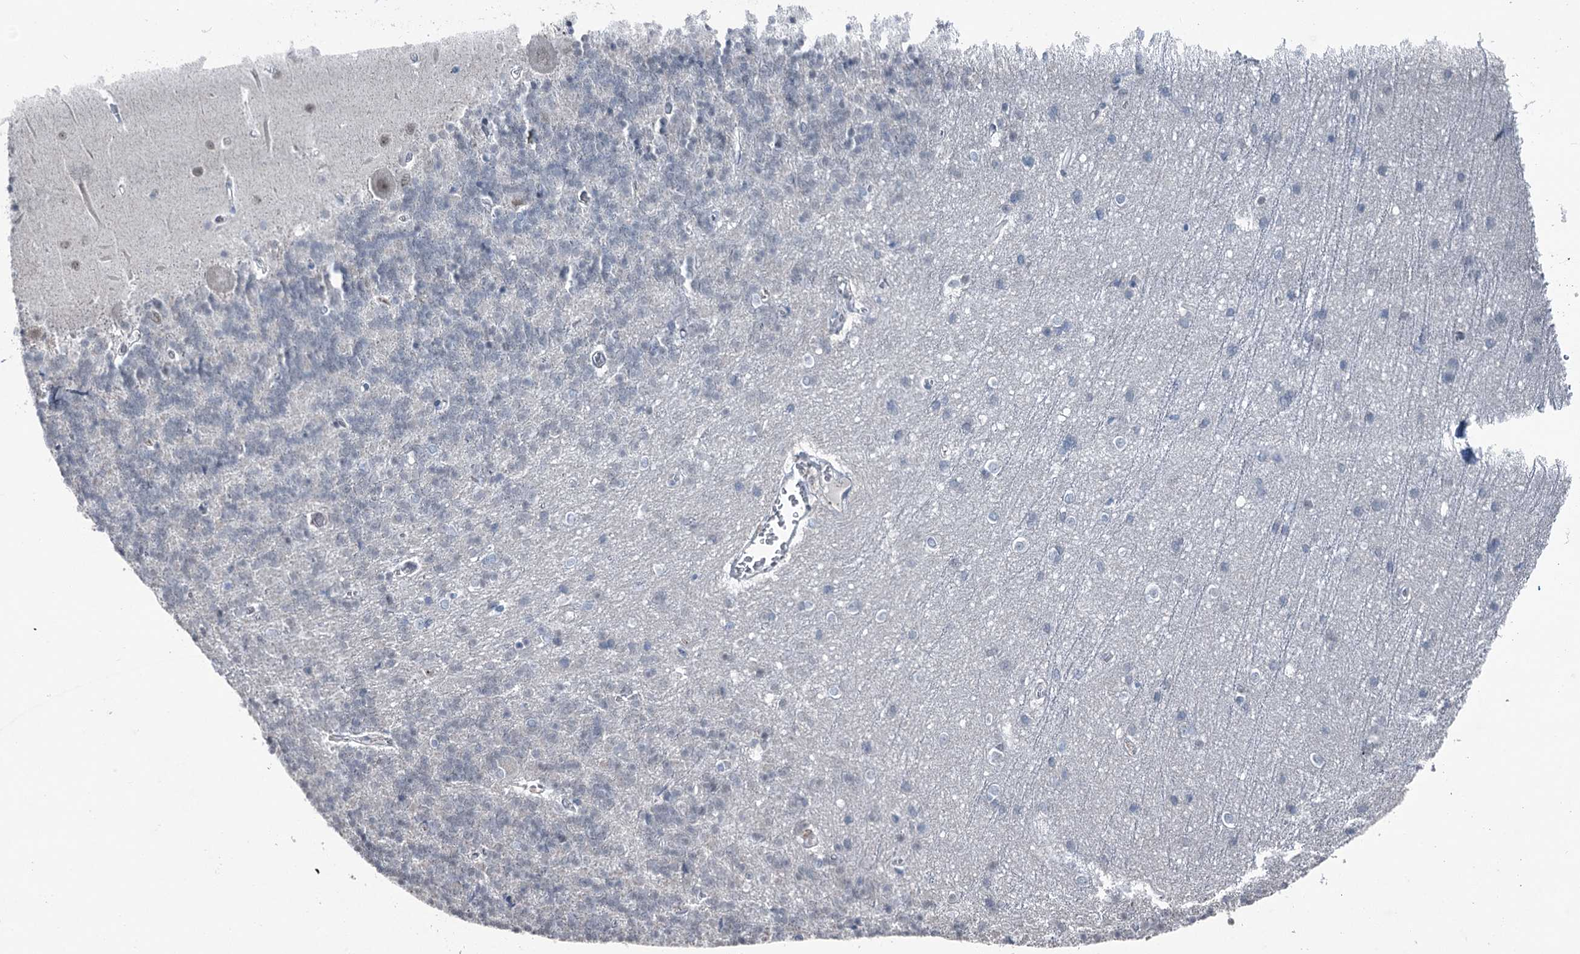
{"staining": {"intensity": "negative", "quantity": "none", "location": "none"}, "tissue": "cerebellum", "cell_type": "Cells in granular layer", "image_type": "normal", "snomed": [{"axis": "morphology", "description": "Normal tissue, NOS"}, {"axis": "topography", "description": "Cerebellum"}], "caption": "Cerebellum stained for a protein using IHC reveals no expression cells in granular layer.", "gene": "FAM120B", "patient": {"sex": "male", "age": 37}}